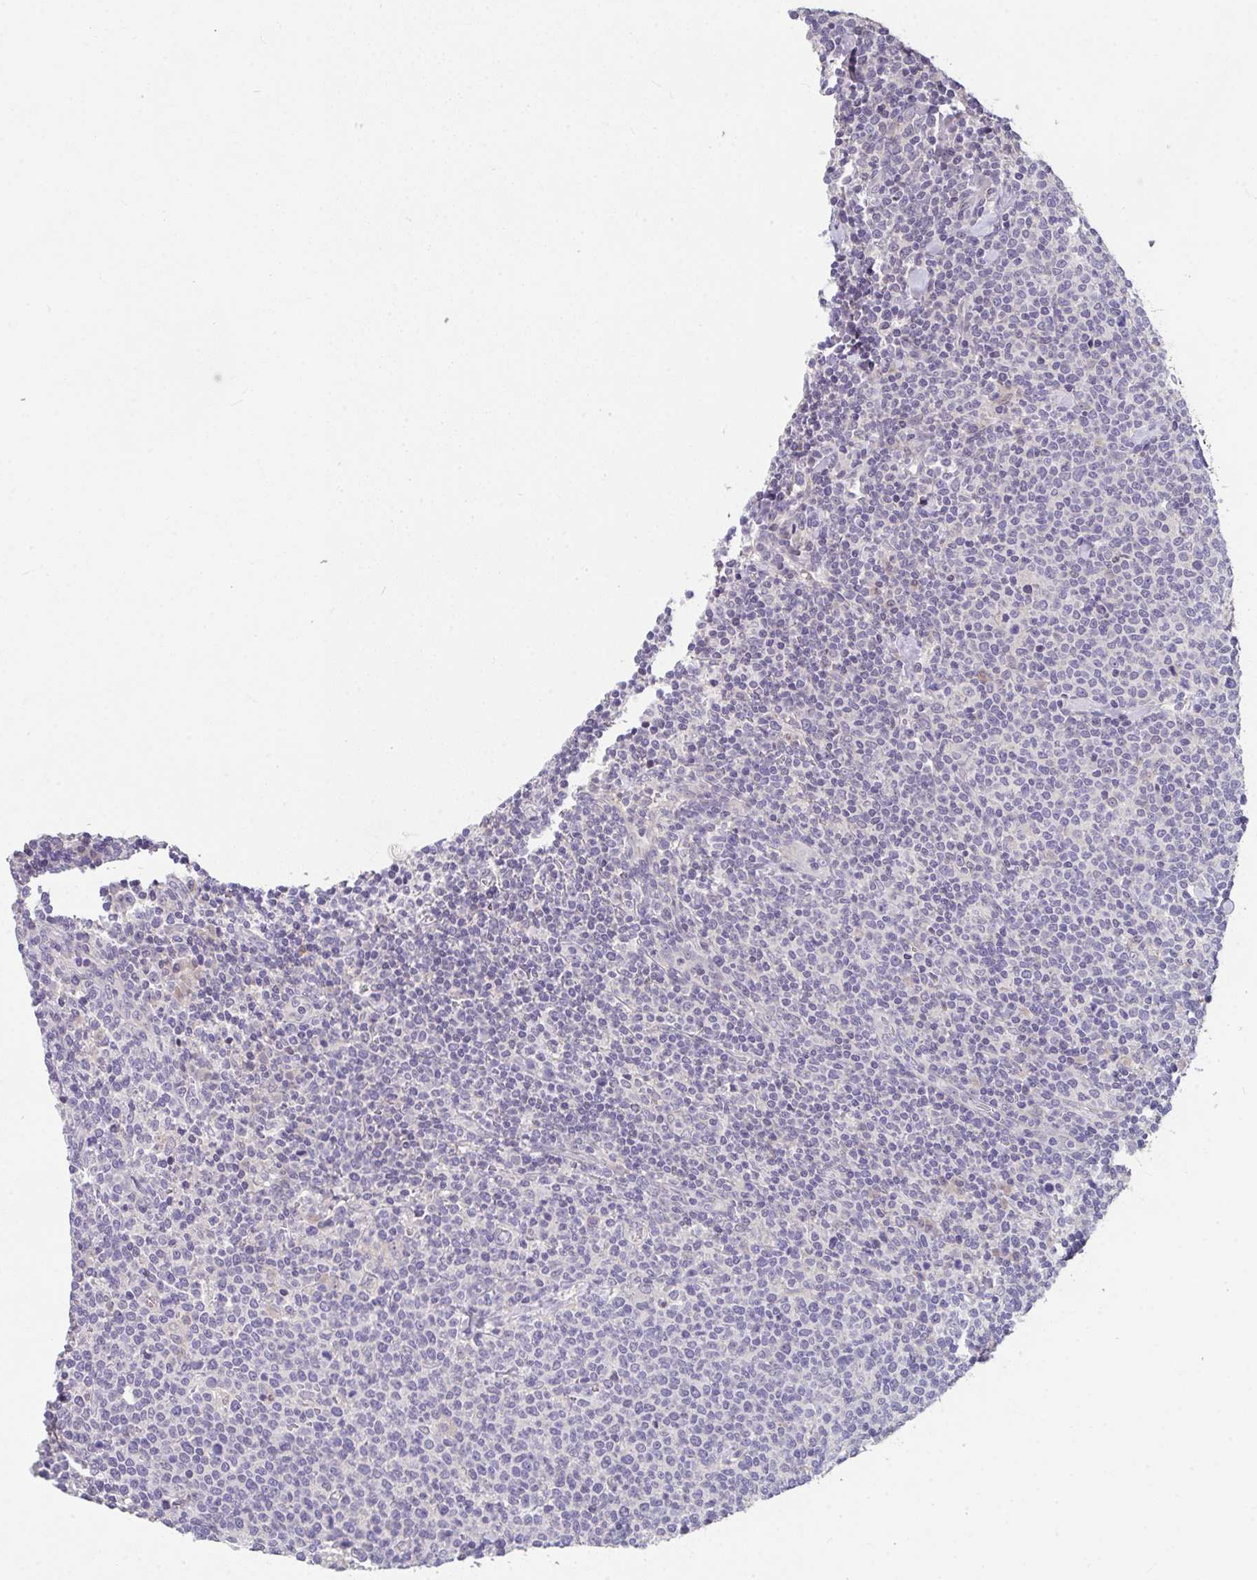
{"staining": {"intensity": "negative", "quantity": "none", "location": "none"}, "tissue": "lymphoma", "cell_type": "Tumor cells", "image_type": "cancer", "snomed": [{"axis": "morphology", "description": "Malignant lymphoma, non-Hodgkin's type, High grade"}, {"axis": "topography", "description": "Lymph node"}], "caption": "There is no significant staining in tumor cells of lymphoma.", "gene": "GLTPD2", "patient": {"sex": "male", "age": 61}}